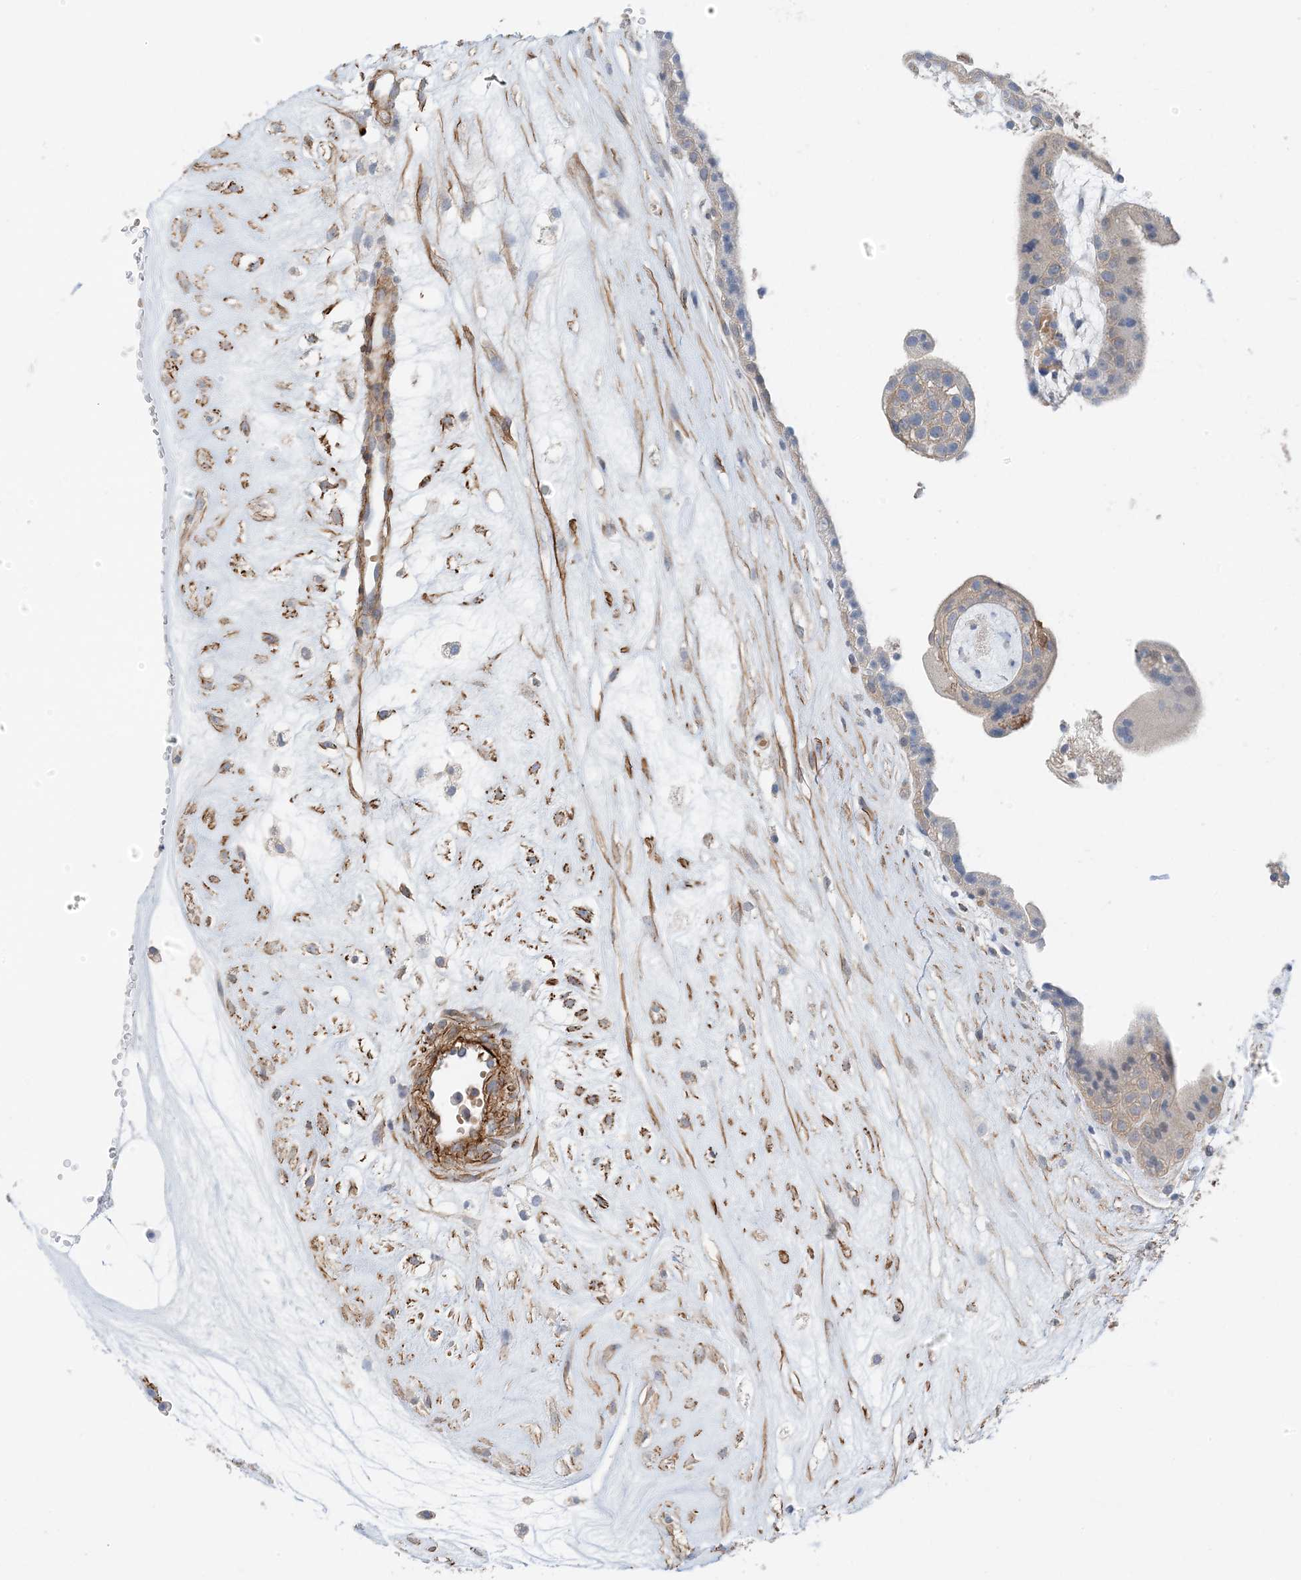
{"staining": {"intensity": "weak", "quantity": "25%-75%", "location": "cytoplasmic/membranous"}, "tissue": "placenta", "cell_type": "Decidual cells", "image_type": "normal", "snomed": [{"axis": "morphology", "description": "Normal tissue, NOS"}, {"axis": "topography", "description": "Placenta"}], "caption": "DAB immunohistochemical staining of unremarkable human placenta reveals weak cytoplasmic/membranous protein staining in about 25%-75% of decidual cells. The protein of interest is shown in brown color, while the nuclei are stained blue.", "gene": "KIFBP", "patient": {"sex": "female", "age": 18}}